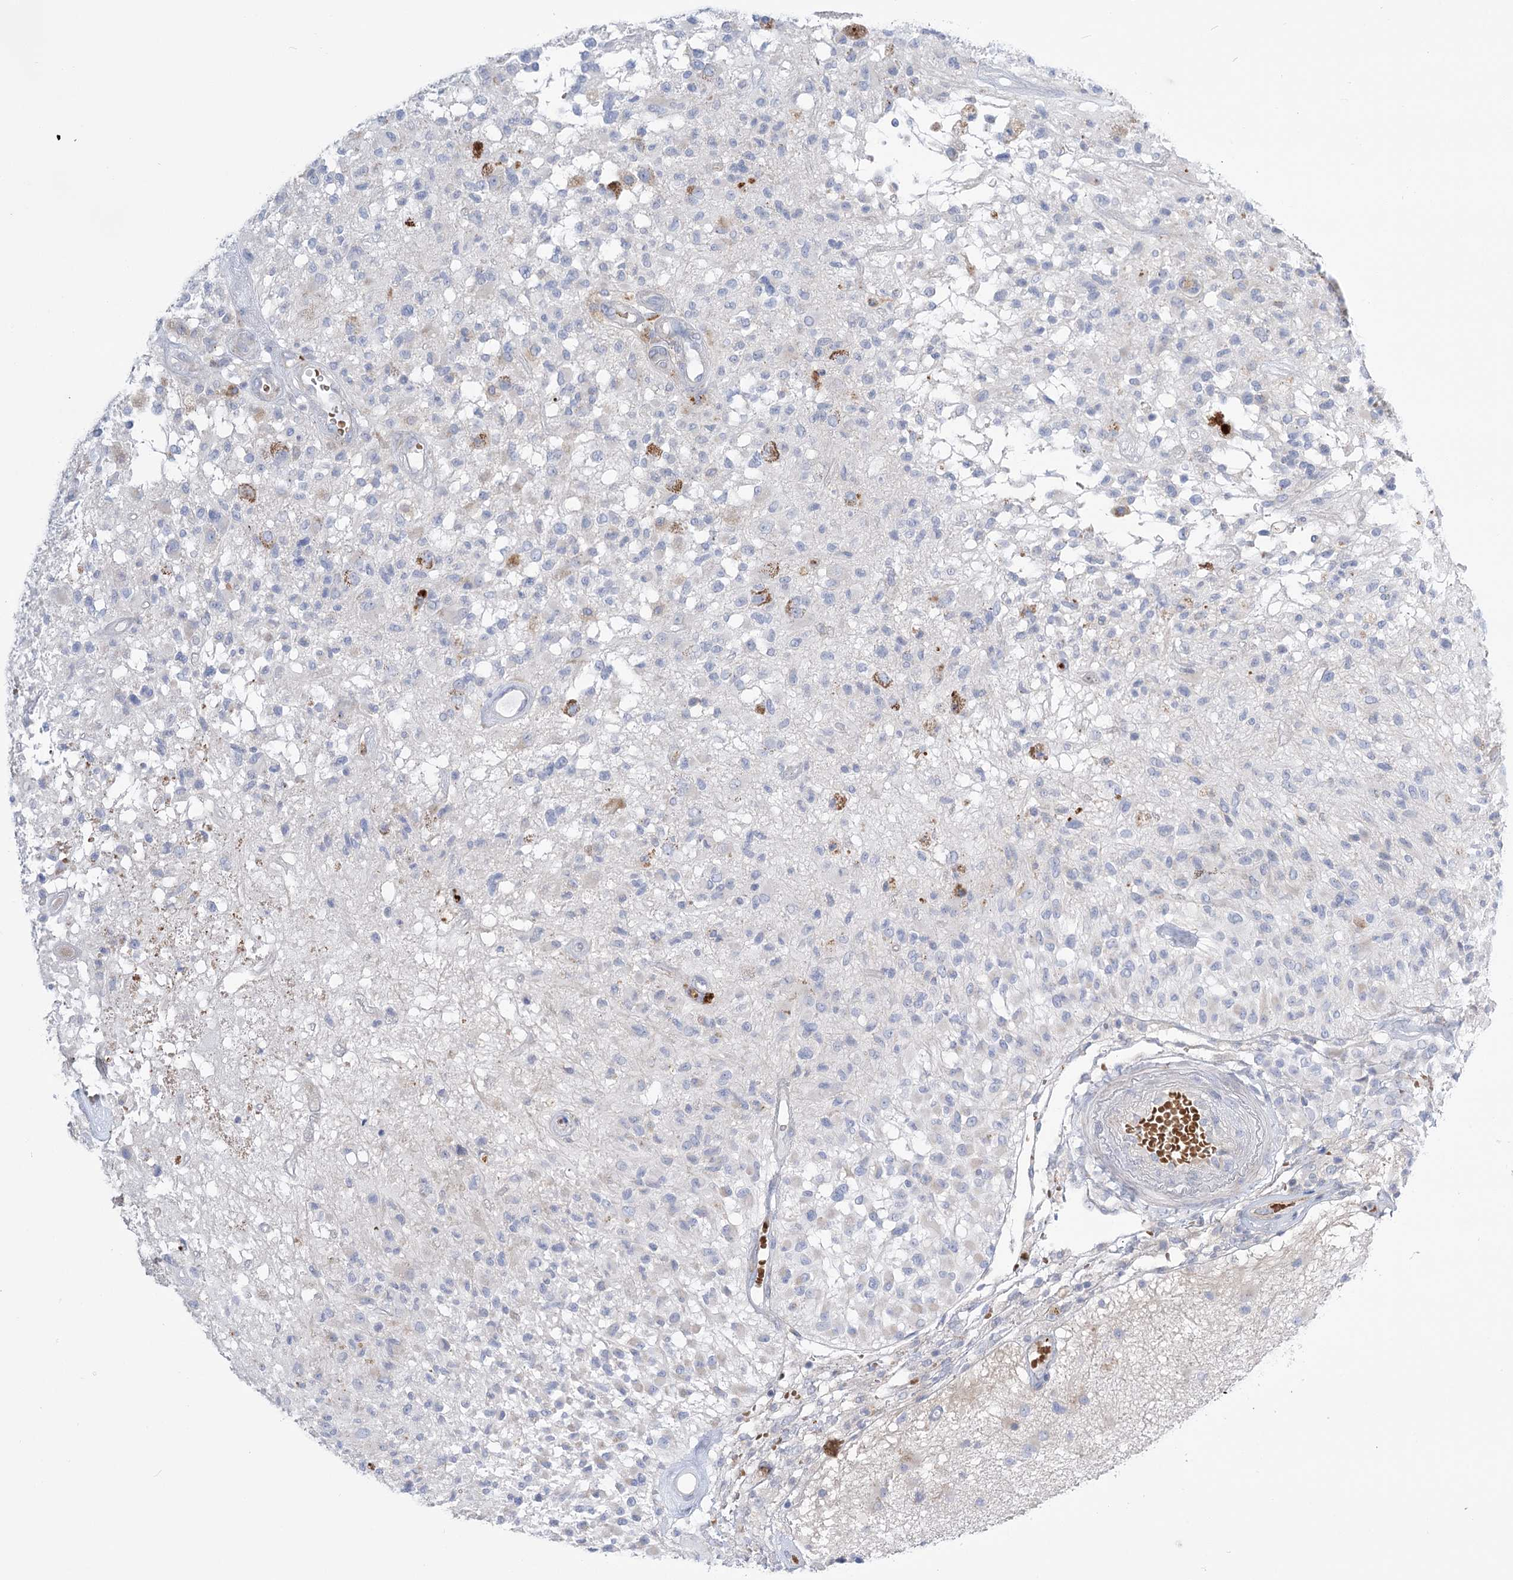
{"staining": {"intensity": "negative", "quantity": "none", "location": "none"}, "tissue": "glioma", "cell_type": "Tumor cells", "image_type": "cancer", "snomed": [{"axis": "morphology", "description": "Glioma, malignant, High grade"}, {"axis": "morphology", "description": "Glioblastoma, NOS"}, {"axis": "topography", "description": "Brain"}], "caption": "Human malignant high-grade glioma stained for a protein using IHC exhibits no staining in tumor cells.", "gene": "SIAE", "patient": {"sex": "male", "age": 60}}